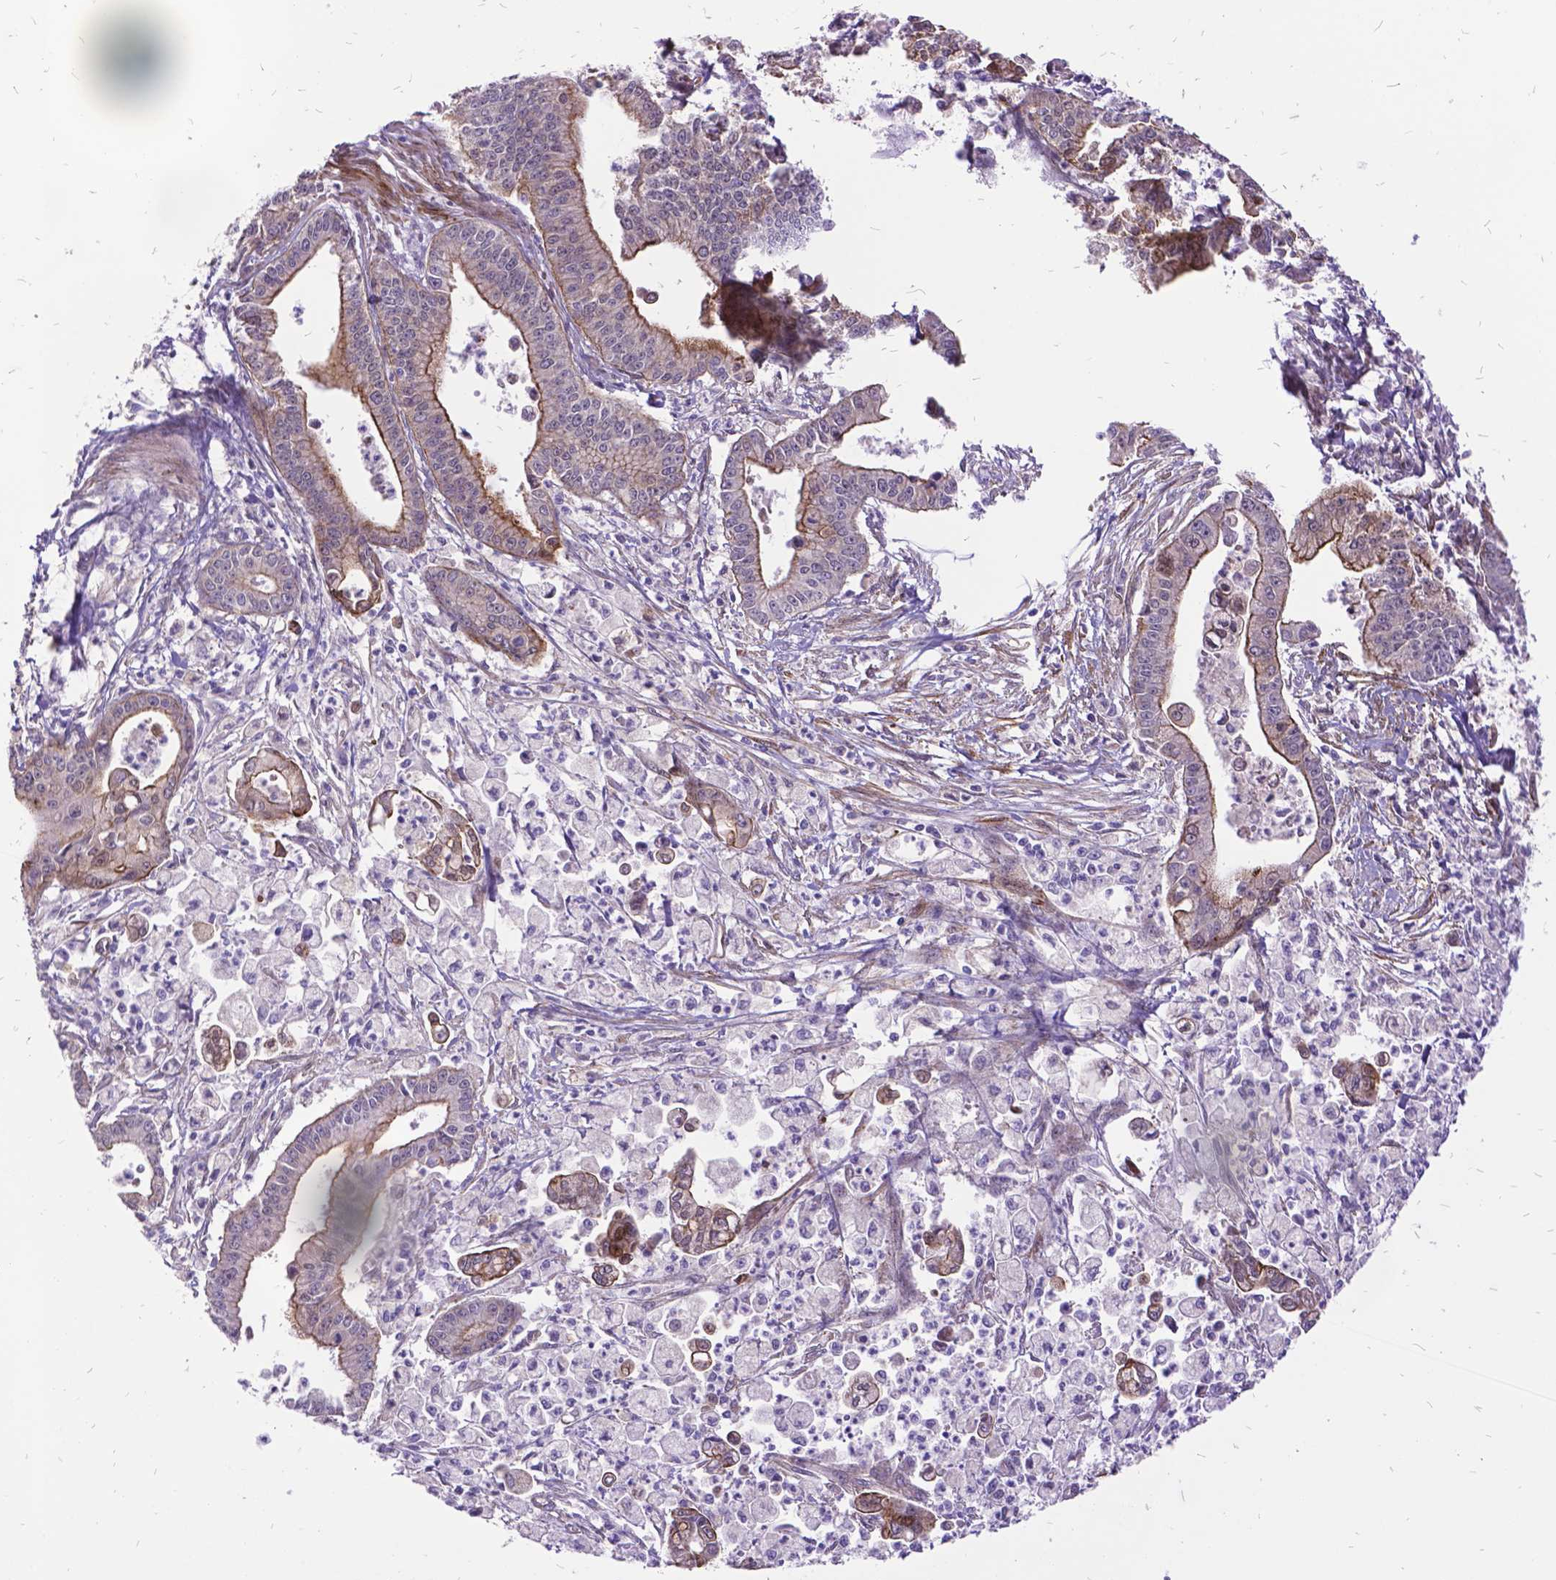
{"staining": {"intensity": "moderate", "quantity": "25%-75%", "location": "cytoplasmic/membranous"}, "tissue": "pancreatic cancer", "cell_type": "Tumor cells", "image_type": "cancer", "snomed": [{"axis": "morphology", "description": "Adenocarcinoma, NOS"}, {"axis": "topography", "description": "Pancreas"}], "caption": "Pancreatic adenocarcinoma stained with a brown dye shows moderate cytoplasmic/membranous positive positivity in approximately 25%-75% of tumor cells.", "gene": "GRB7", "patient": {"sex": "female", "age": 65}}